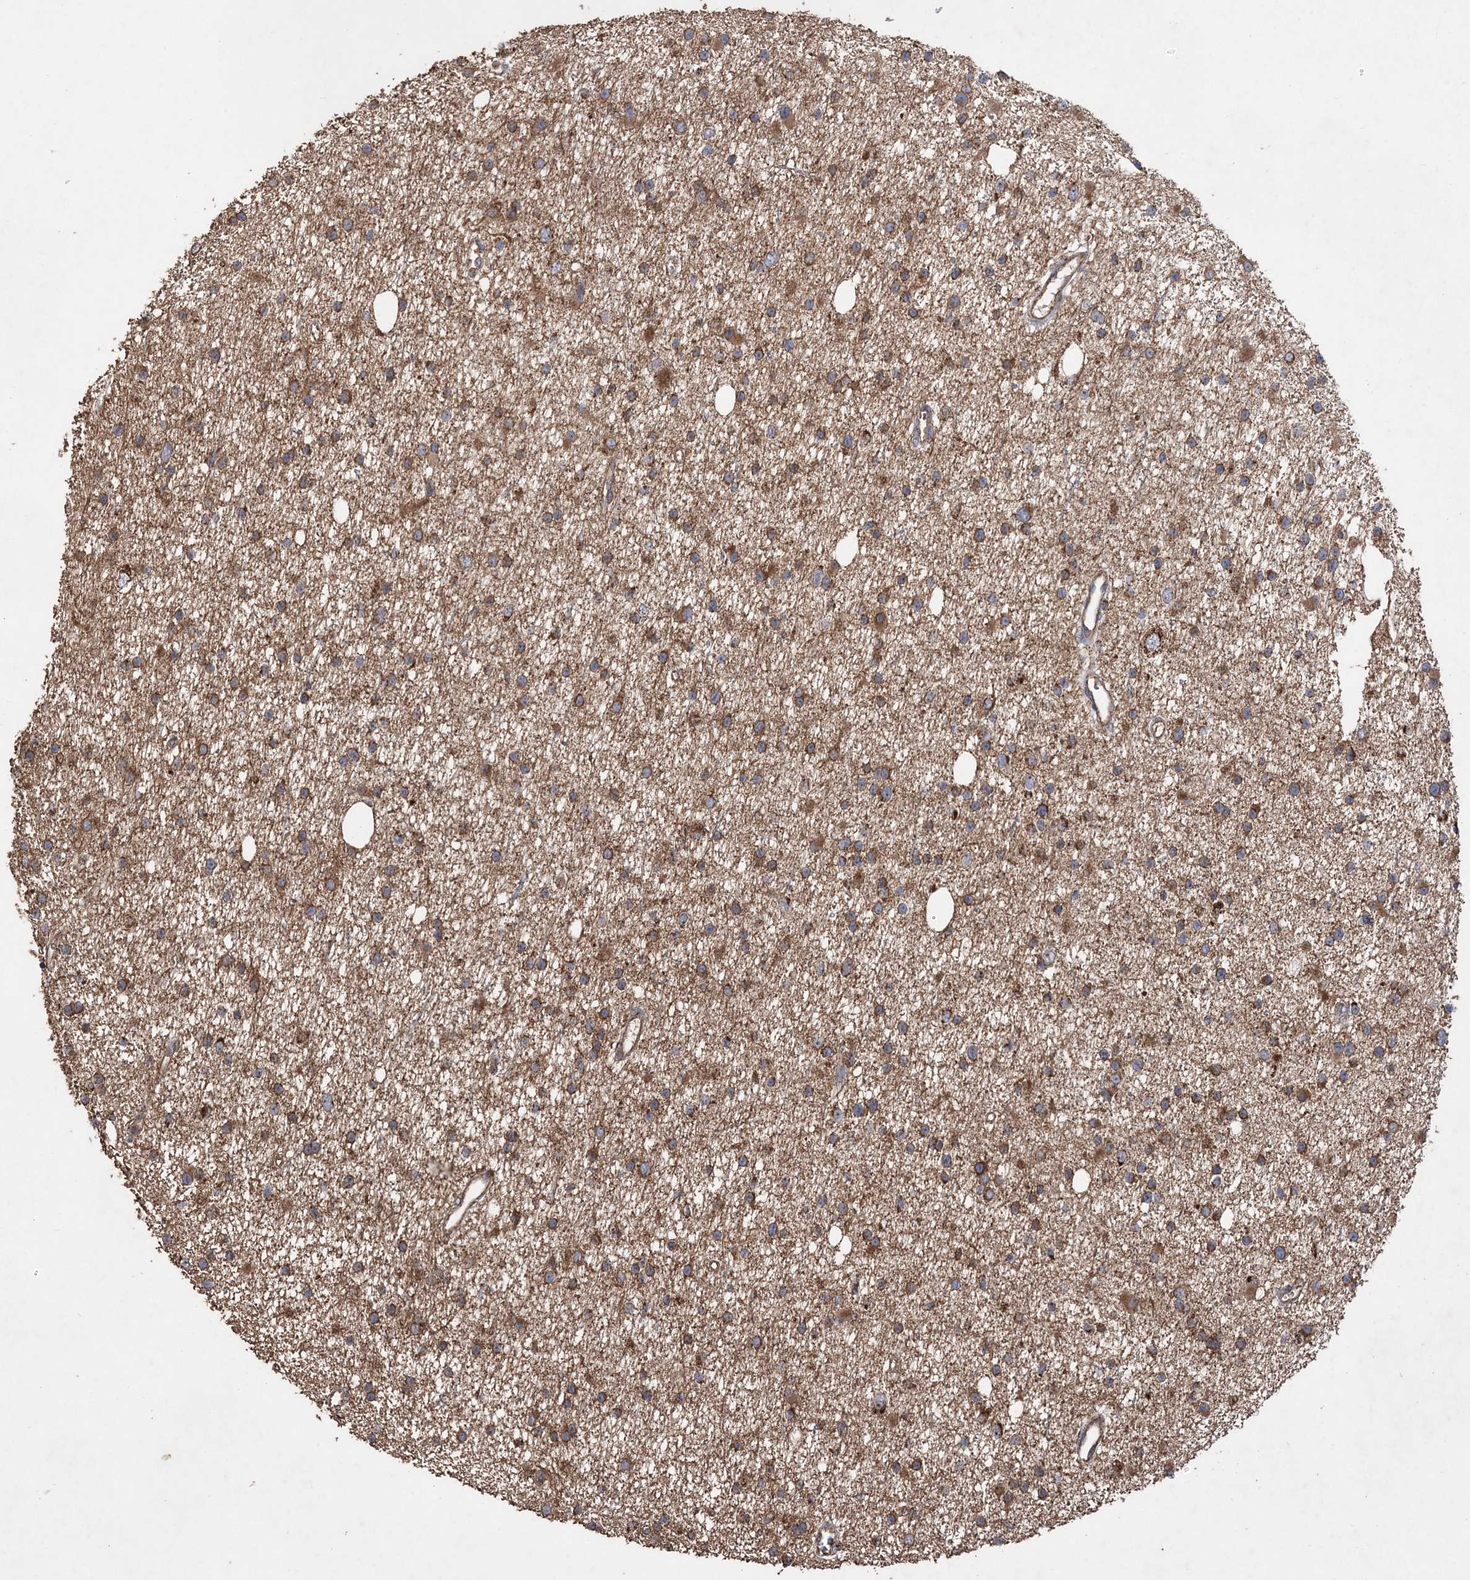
{"staining": {"intensity": "moderate", "quantity": ">75%", "location": "cytoplasmic/membranous"}, "tissue": "glioma", "cell_type": "Tumor cells", "image_type": "cancer", "snomed": [{"axis": "morphology", "description": "Glioma, malignant, Low grade"}, {"axis": "topography", "description": "Cerebral cortex"}], "caption": "A brown stain highlights moderate cytoplasmic/membranous positivity of a protein in glioma tumor cells. The protein of interest is shown in brown color, while the nuclei are stained blue.", "gene": "POC5", "patient": {"sex": "female", "age": 39}}